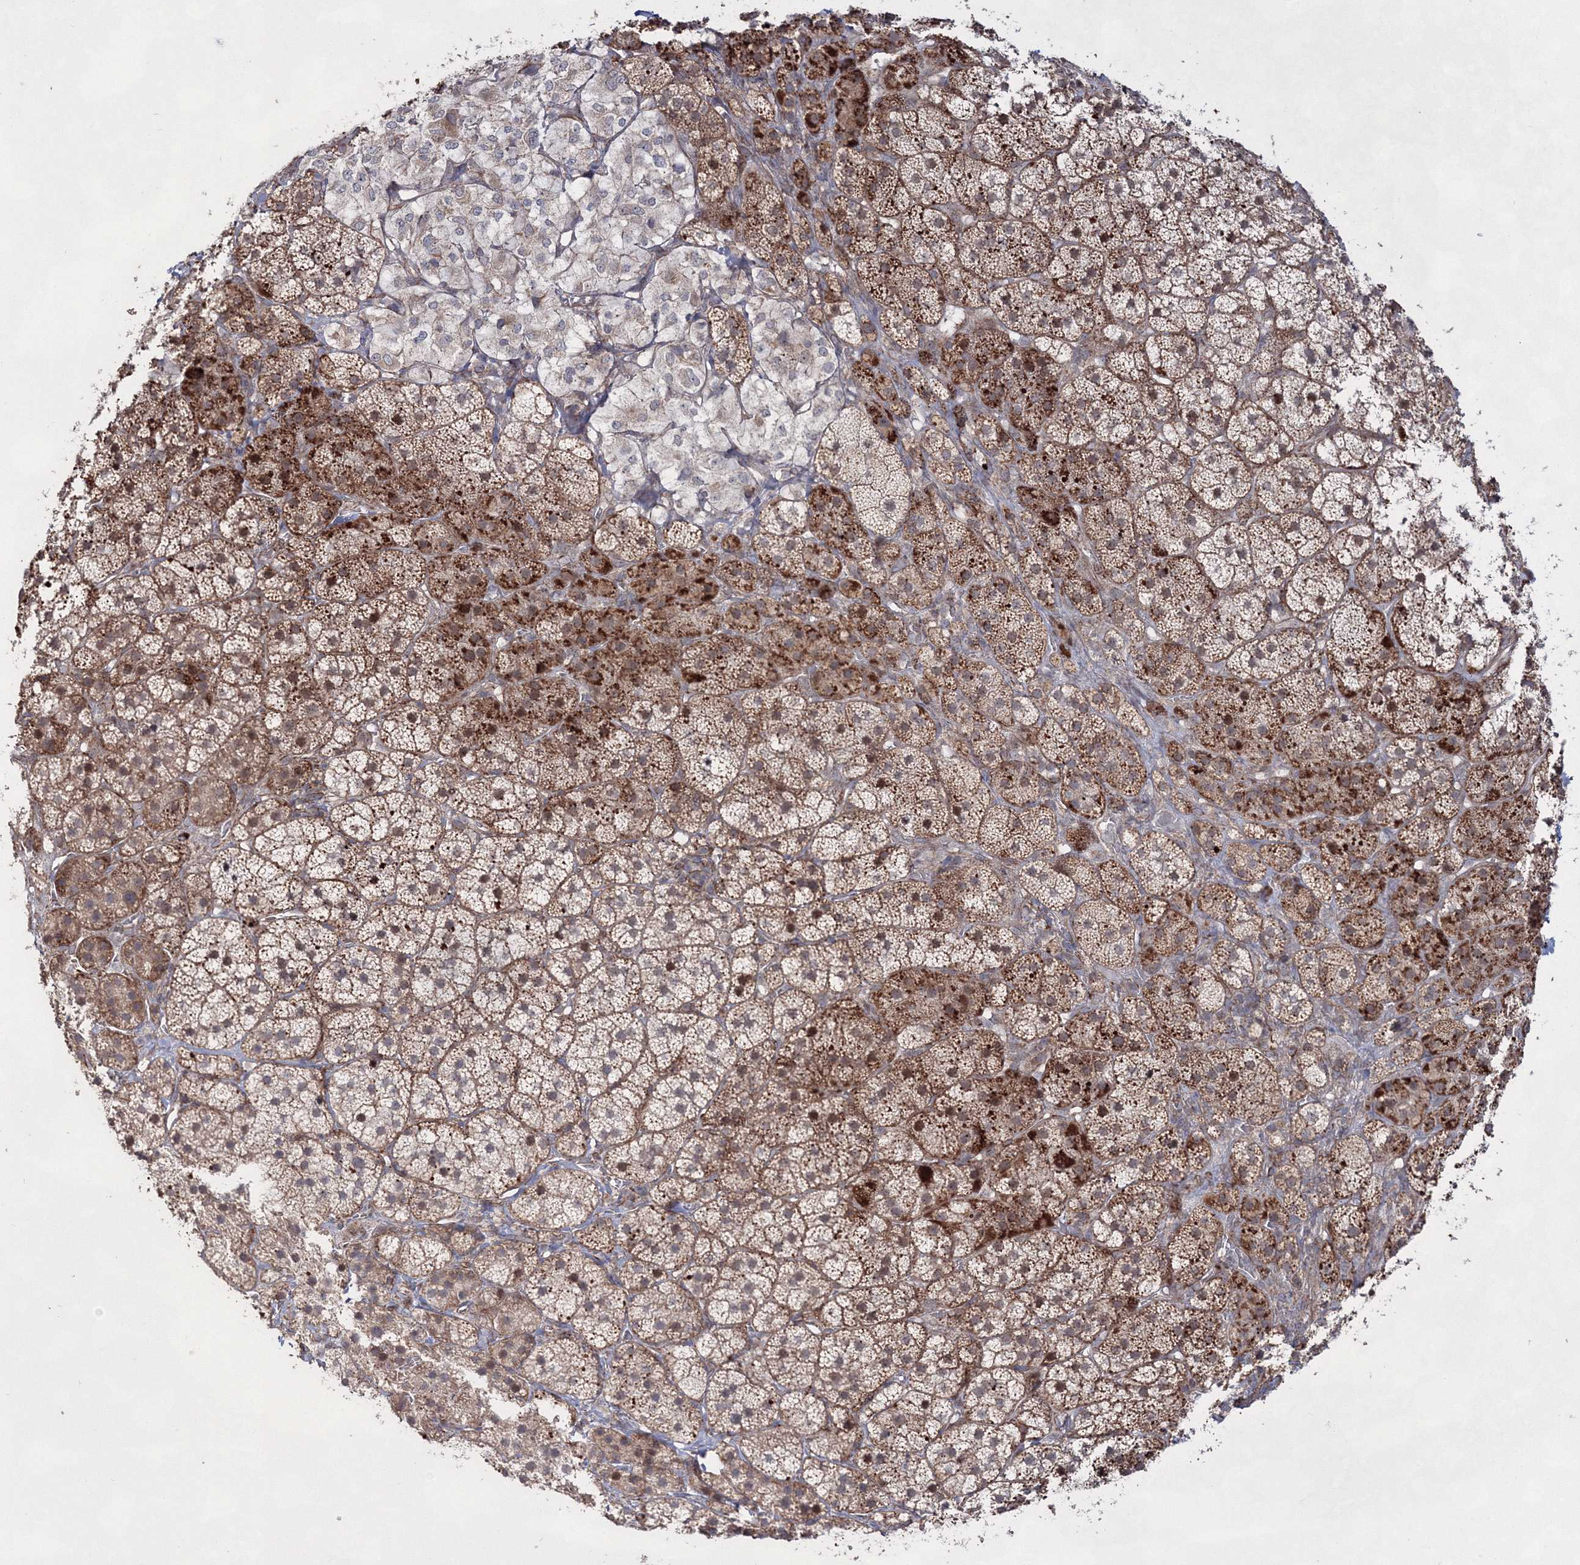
{"staining": {"intensity": "moderate", "quantity": ">75%", "location": "cytoplasmic/membranous,nuclear"}, "tissue": "adrenal gland", "cell_type": "Glandular cells", "image_type": "normal", "snomed": [{"axis": "morphology", "description": "Normal tissue, NOS"}, {"axis": "topography", "description": "Adrenal gland"}], "caption": "An immunohistochemistry (IHC) photomicrograph of normal tissue is shown. Protein staining in brown labels moderate cytoplasmic/membranous,nuclear positivity in adrenal gland within glandular cells.", "gene": "SNIP1", "patient": {"sex": "female", "age": 44}}